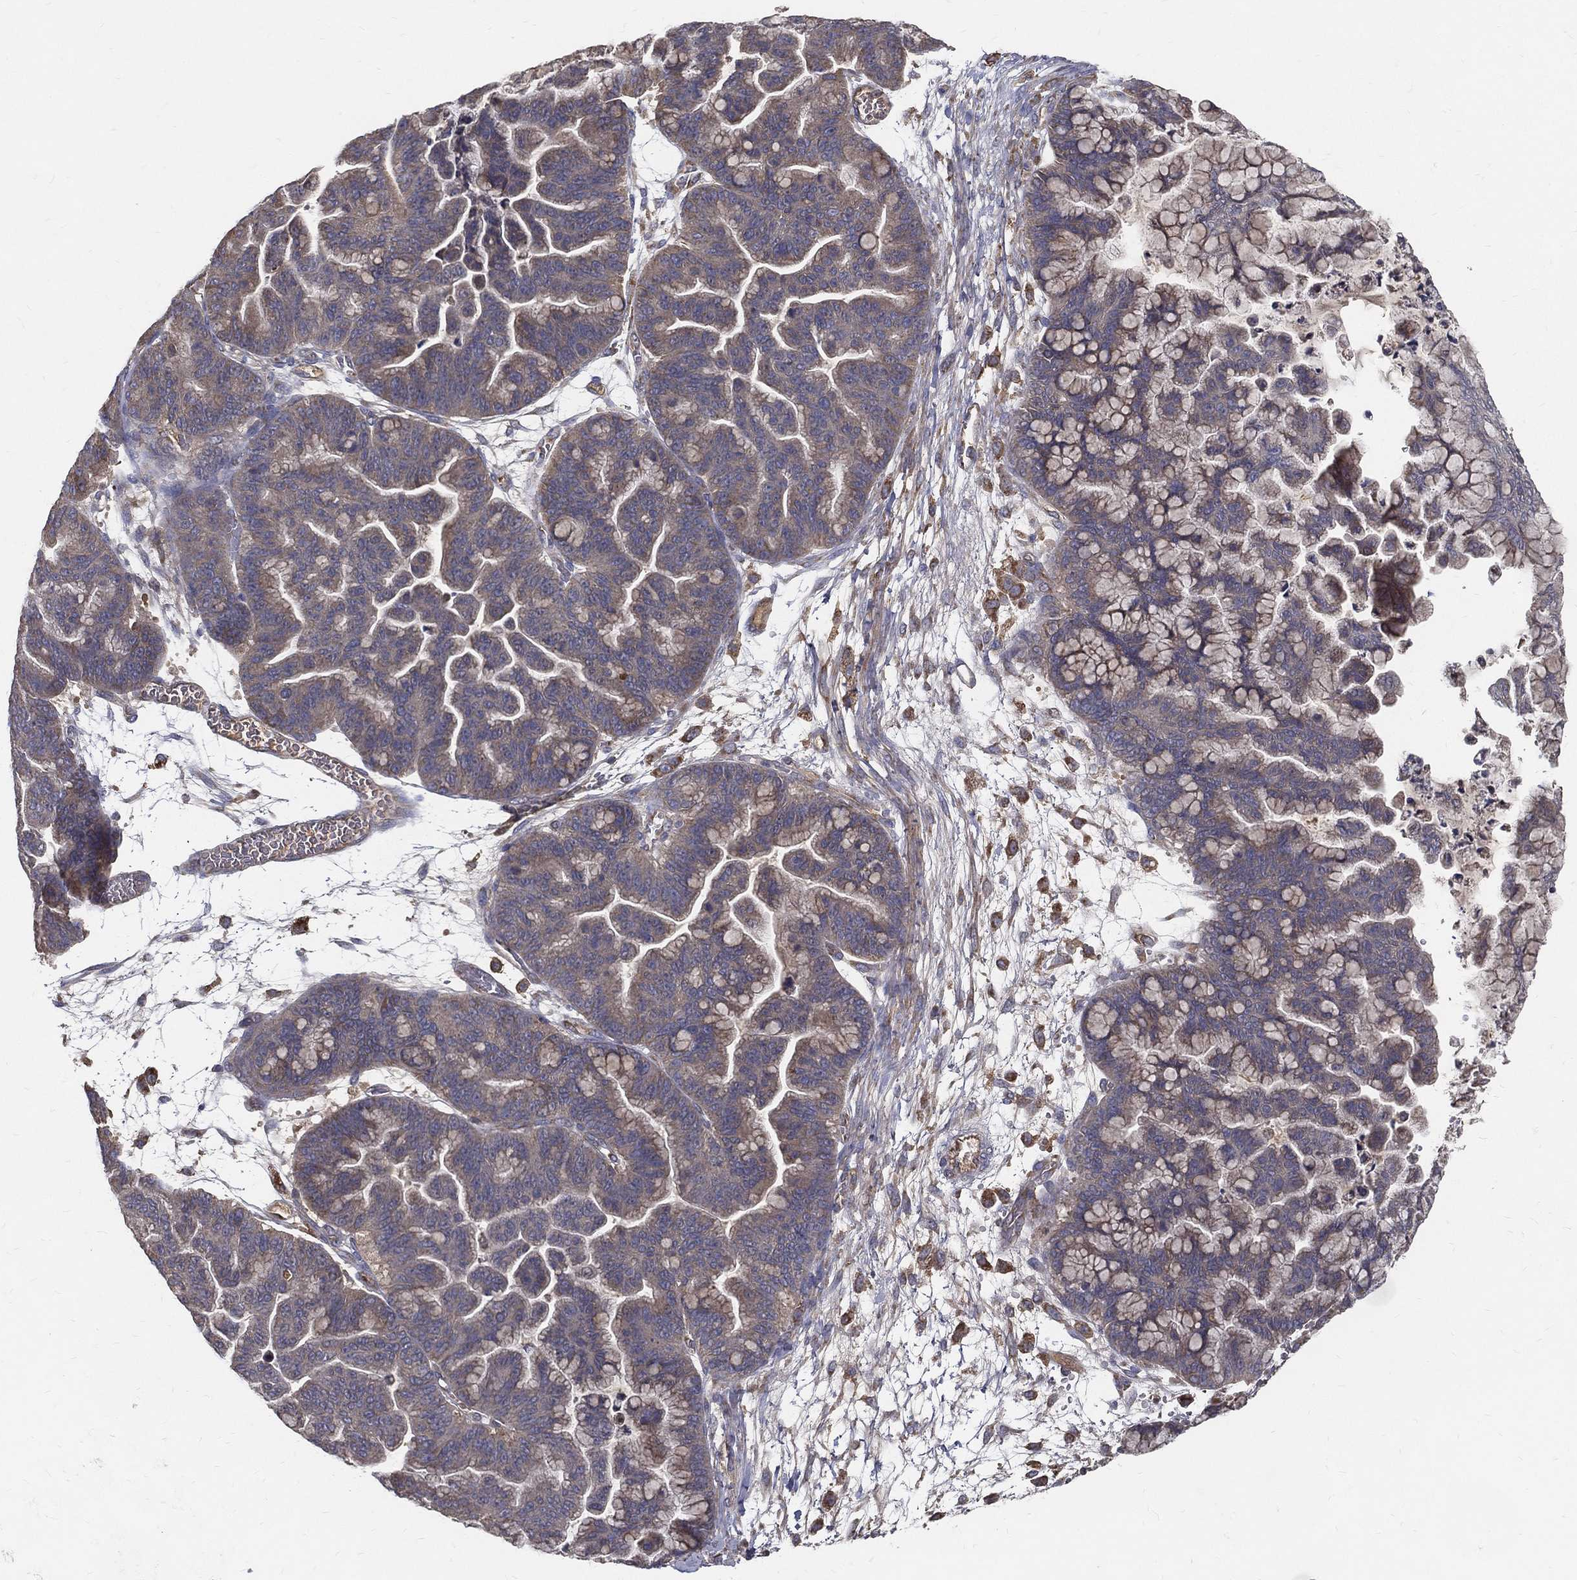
{"staining": {"intensity": "weak", "quantity": "25%-75%", "location": "cytoplasmic/membranous"}, "tissue": "ovarian cancer", "cell_type": "Tumor cells", "image_type": "cancer", "snomed": [{"axis": "morphology", "description": "Cystadenocarcinoma, mucinous, NOS"}, {"axis": "topography", "description": "Ovary"}], "caption": "Approximately 25%-75% of tumor cells in human mucinous cystadenocarcinoma (ovarian) display weak cytoplasmic/membranous protein staining as visualized by brown immunohistochemical staining.", "gene": "MT-ND1", "patient": {"sex": "female", "age": 67}}